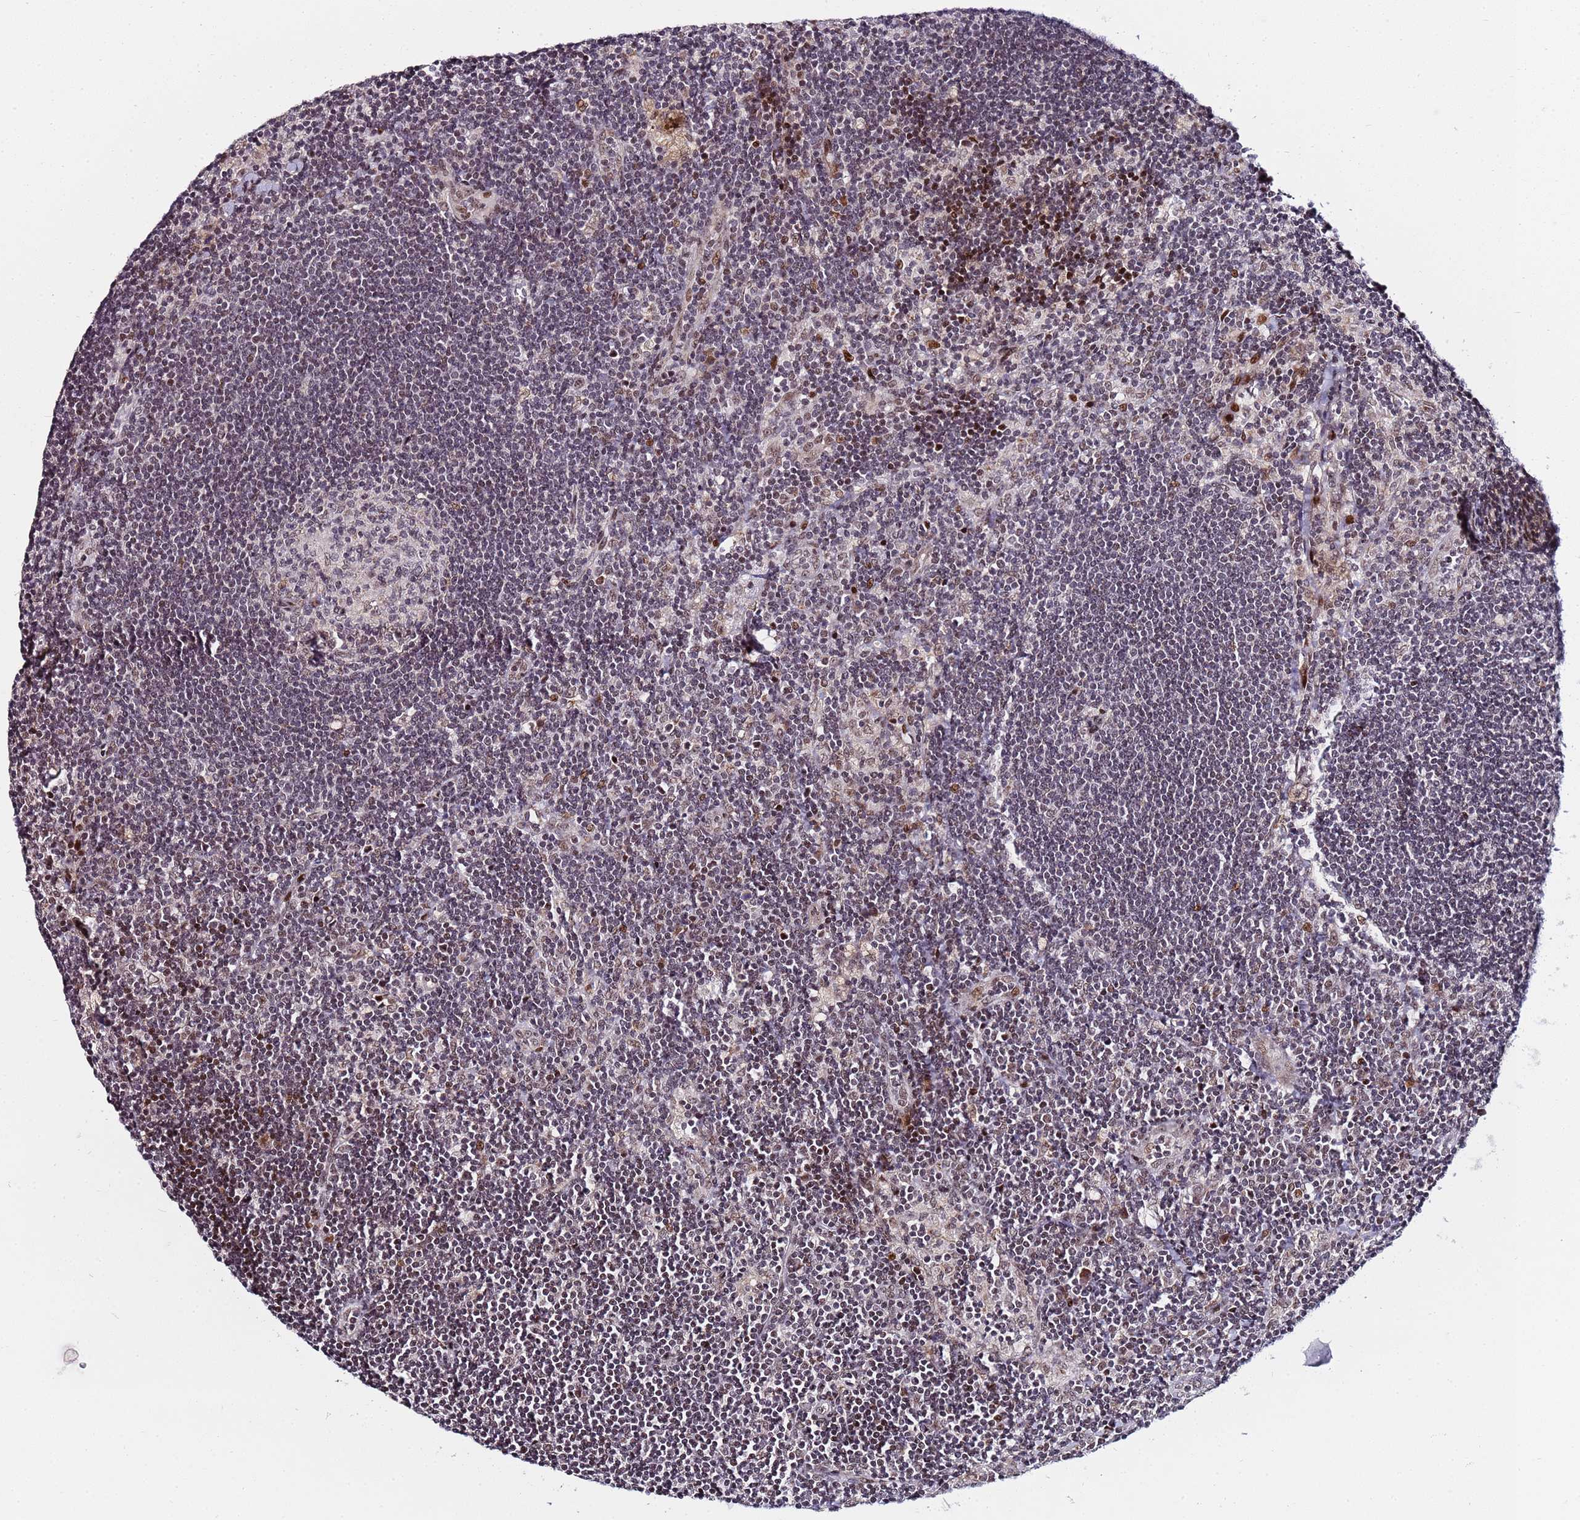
{"staining": {"intensity": "moderate", "quantity": "<25%", "location": "nuclear"}, "tissue": "lymph node", "cell_type": "Germinal center cells", "image_type": "normal", "snomed": [{"axis": "morphology", "description": "Normal tissue, NOS"}, {"axis": "topography", "description": "Lymph node"}], "caption": "An image of human lymph node stained for a protein demonstrates moderate nuclear brown staining in germinal center cells.", "gene": "PPM1H", "patient": {"sex": "male", "age": 24}}